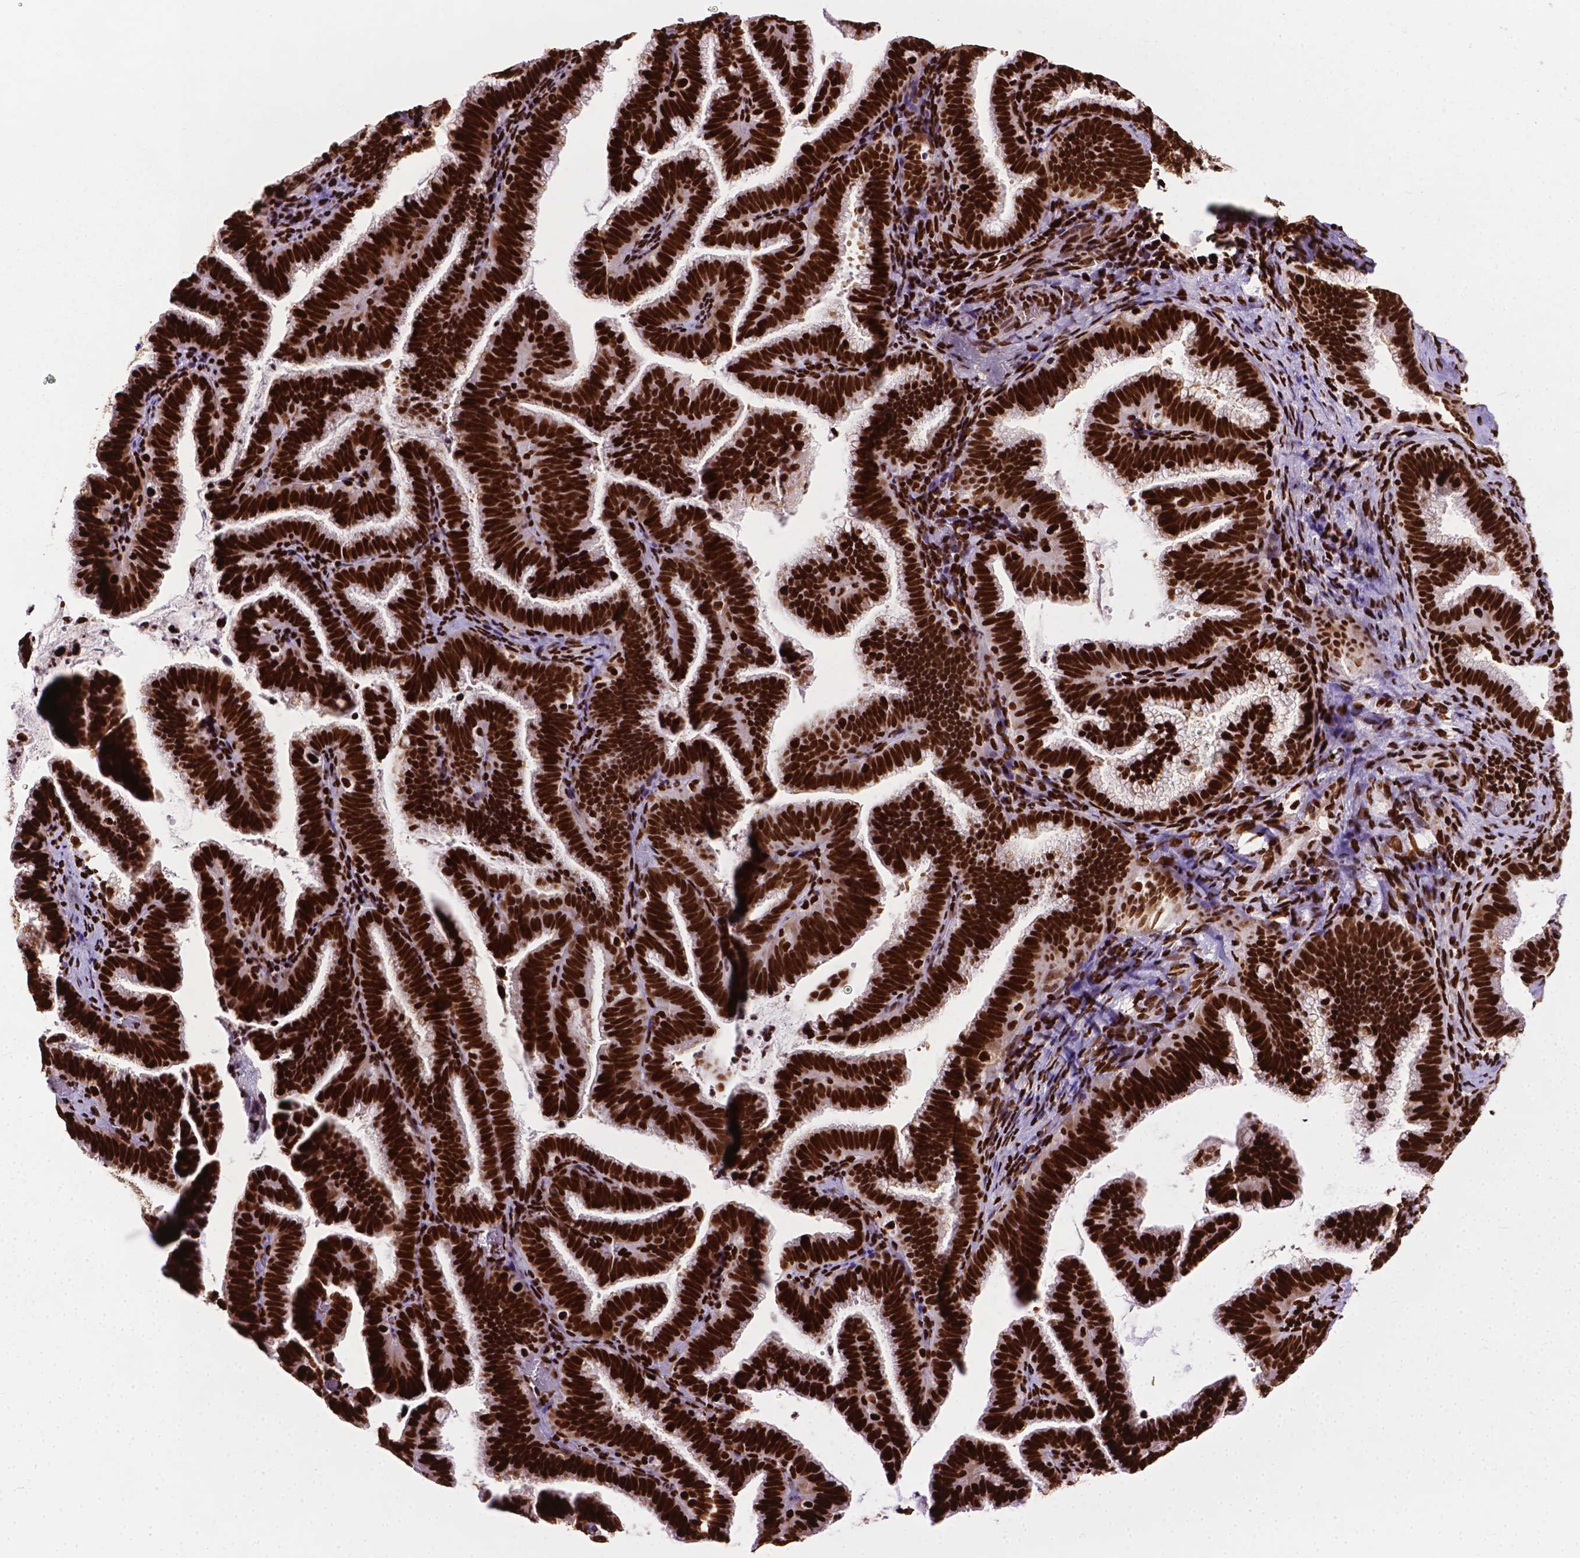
{"staining": {"intensity": "strong", "quantity": ">75%", "location": "nuclear"}, "tissue": "cervical cancer", "cell_type": "Tumor cells", "image_type": "cancer", "snomed": [{"axis": "morphology", "description": "Adenocarcinoma, NOS"}, {"axis": "topography", "description": "Cervix"}], "caption": "This is a photomicrograph of IHC staining of adenocarcinoma (cervical), which shows strong staining in the nuclear of tumor cells.", "gene": "SMIM5", "patient": {"sex": "female", "age": 61}}